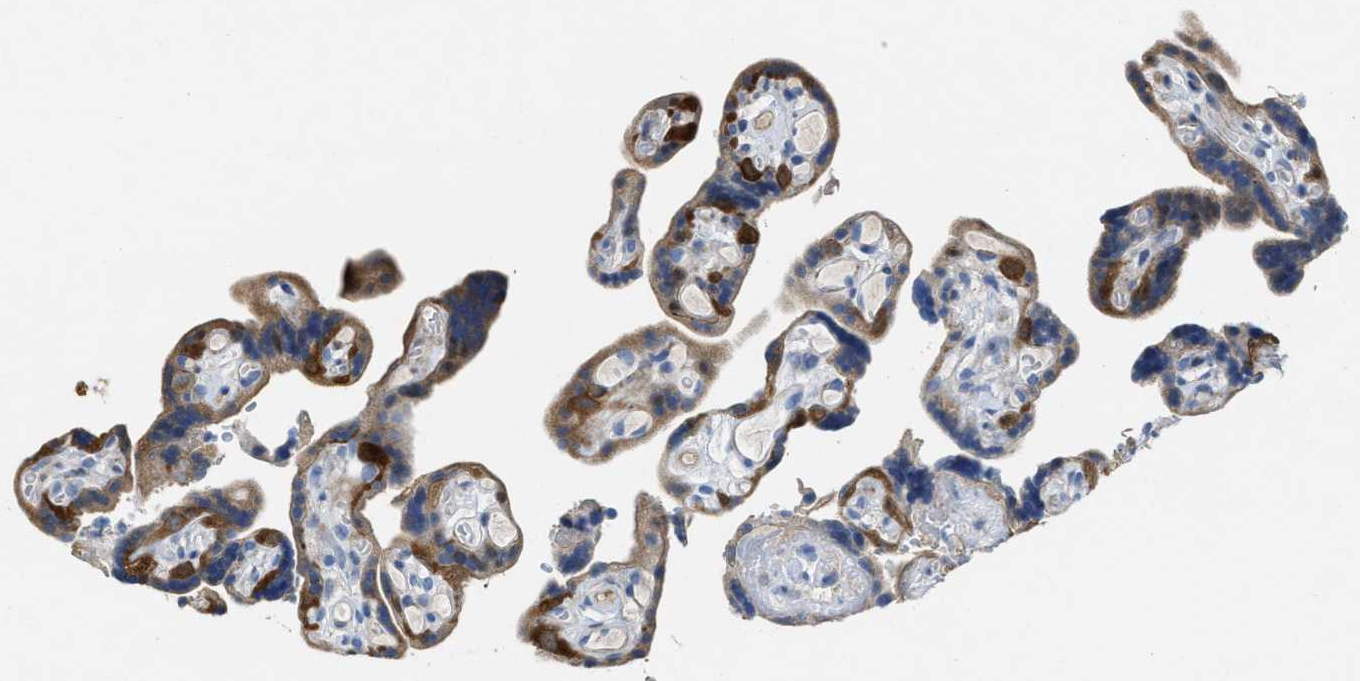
{"staining": {"intensity": "strong", "quantity": "25%-75%", "location": "cytoplasmic/membranous"}, "tissue": "placenta", "cell_type": "Decidual cells", "image_type": "normal", "snomed": [{"axis": "morphology", "description": "Normal tissue, NOS"}, {"axis": "topography", "description": "Placenta"}], "caption": "Decidual cells display strong cytoplasmic/membranous positivity in about 25%-75% of cells in unremarkable placenta.", "gene": "ASS1", "patient": {"sex": "female", "age": 30}}